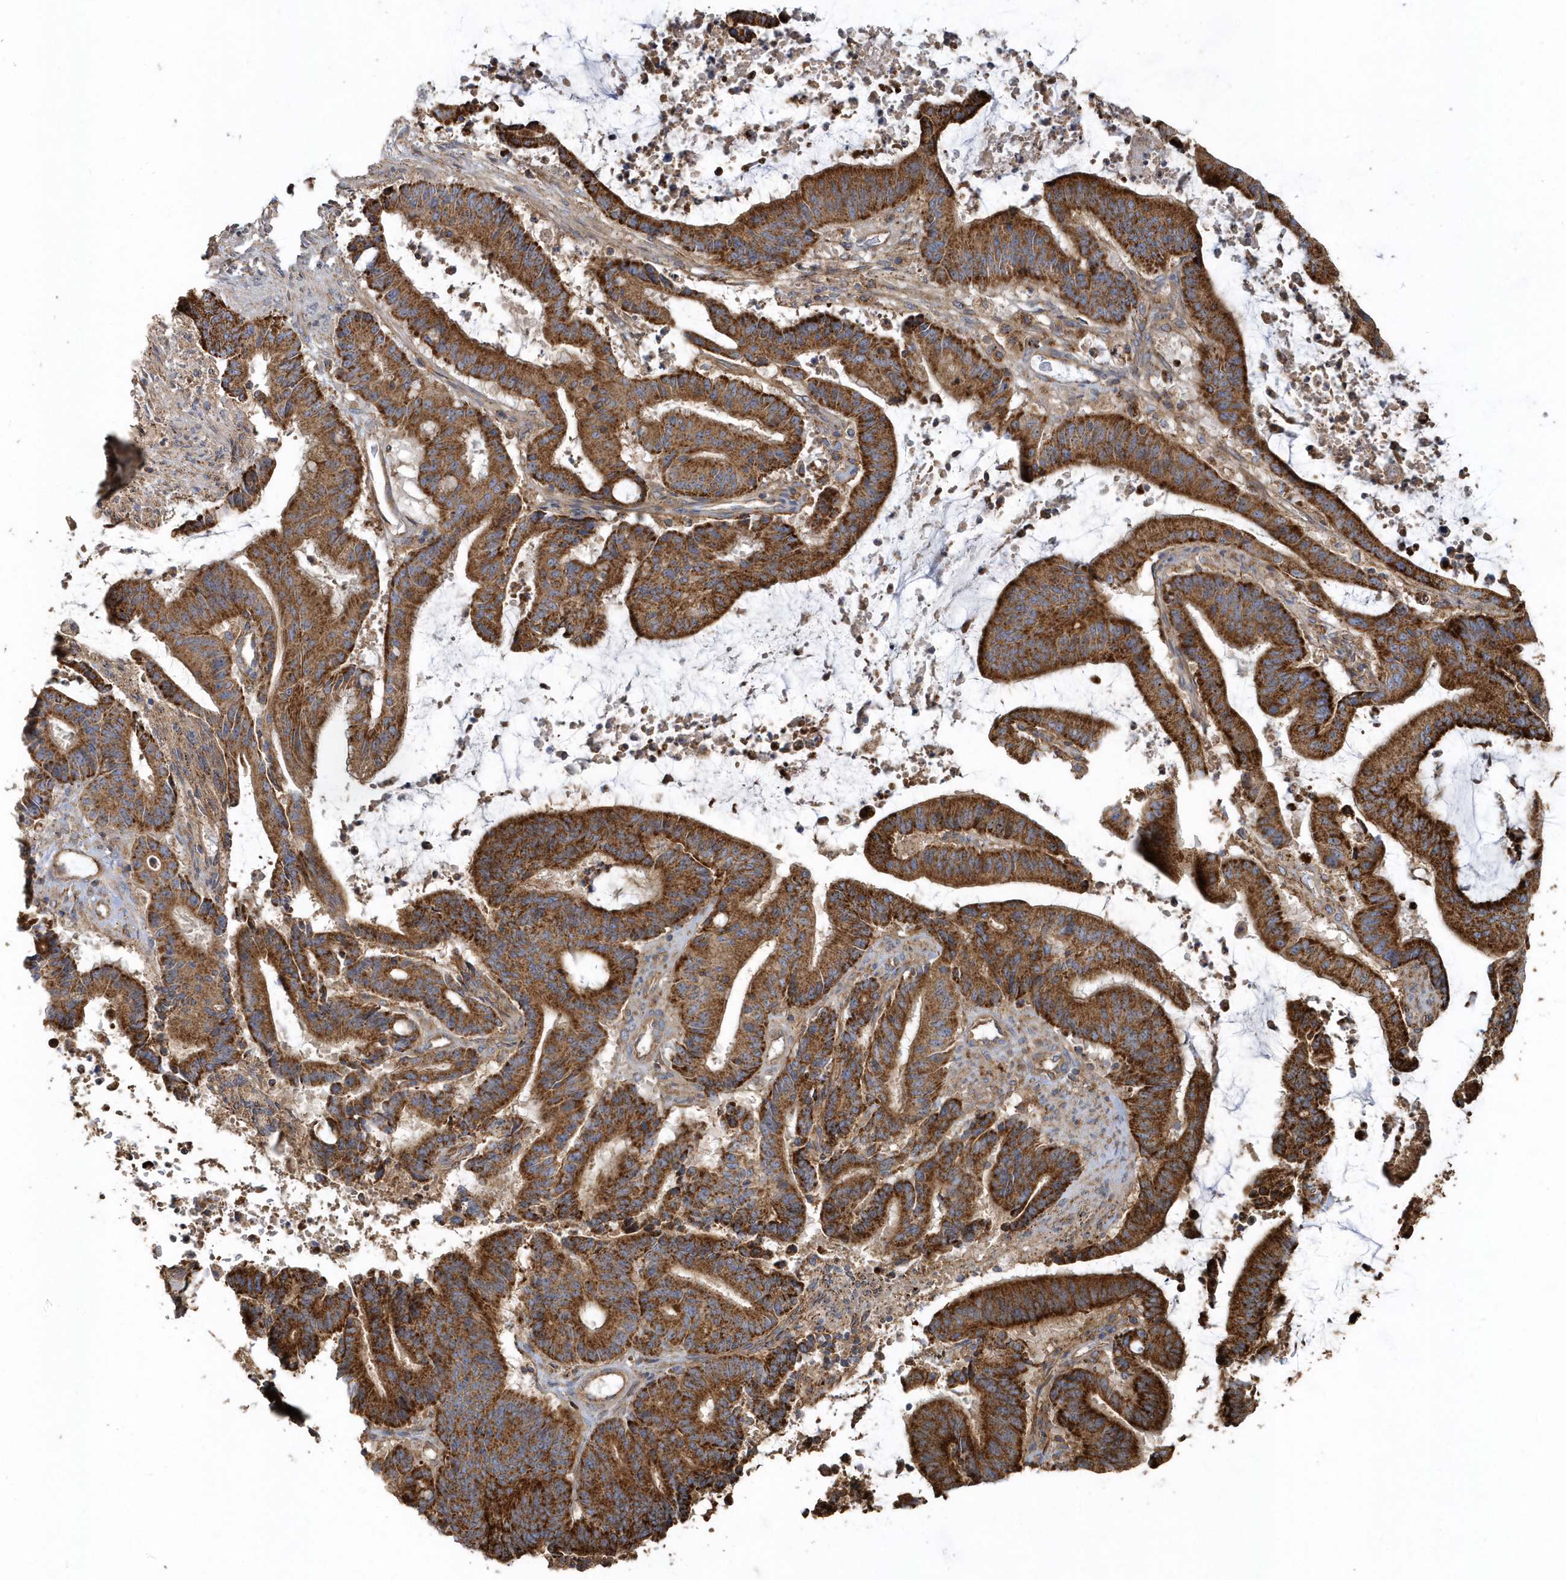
{"staining": {"intensity": "strong", "quantity": ">75%", "location": "cytoplasmic/membranous"}, "tissue": "liver cancer", "cell_type": "Tumor cells", "image_type": "cancer", "snomed": [{"axis": "morphology", "description": "Normal tissue, NOS"}, {"axis": "morphology", "description": "Cholangiocarcinoma"}, {"axis": "topography", "description": "Liver"}, {"axis": "topography", "description": "Peripheral nerve tissue"}], "caption": "Strong cytoplasmic/membranous staining for a protein is seen in about >75% of tumor cells of cholangiocarcinoma (liver) using IHC.", "gene": "TRAIP", "patient": {"sex": "female", "age": 73}}